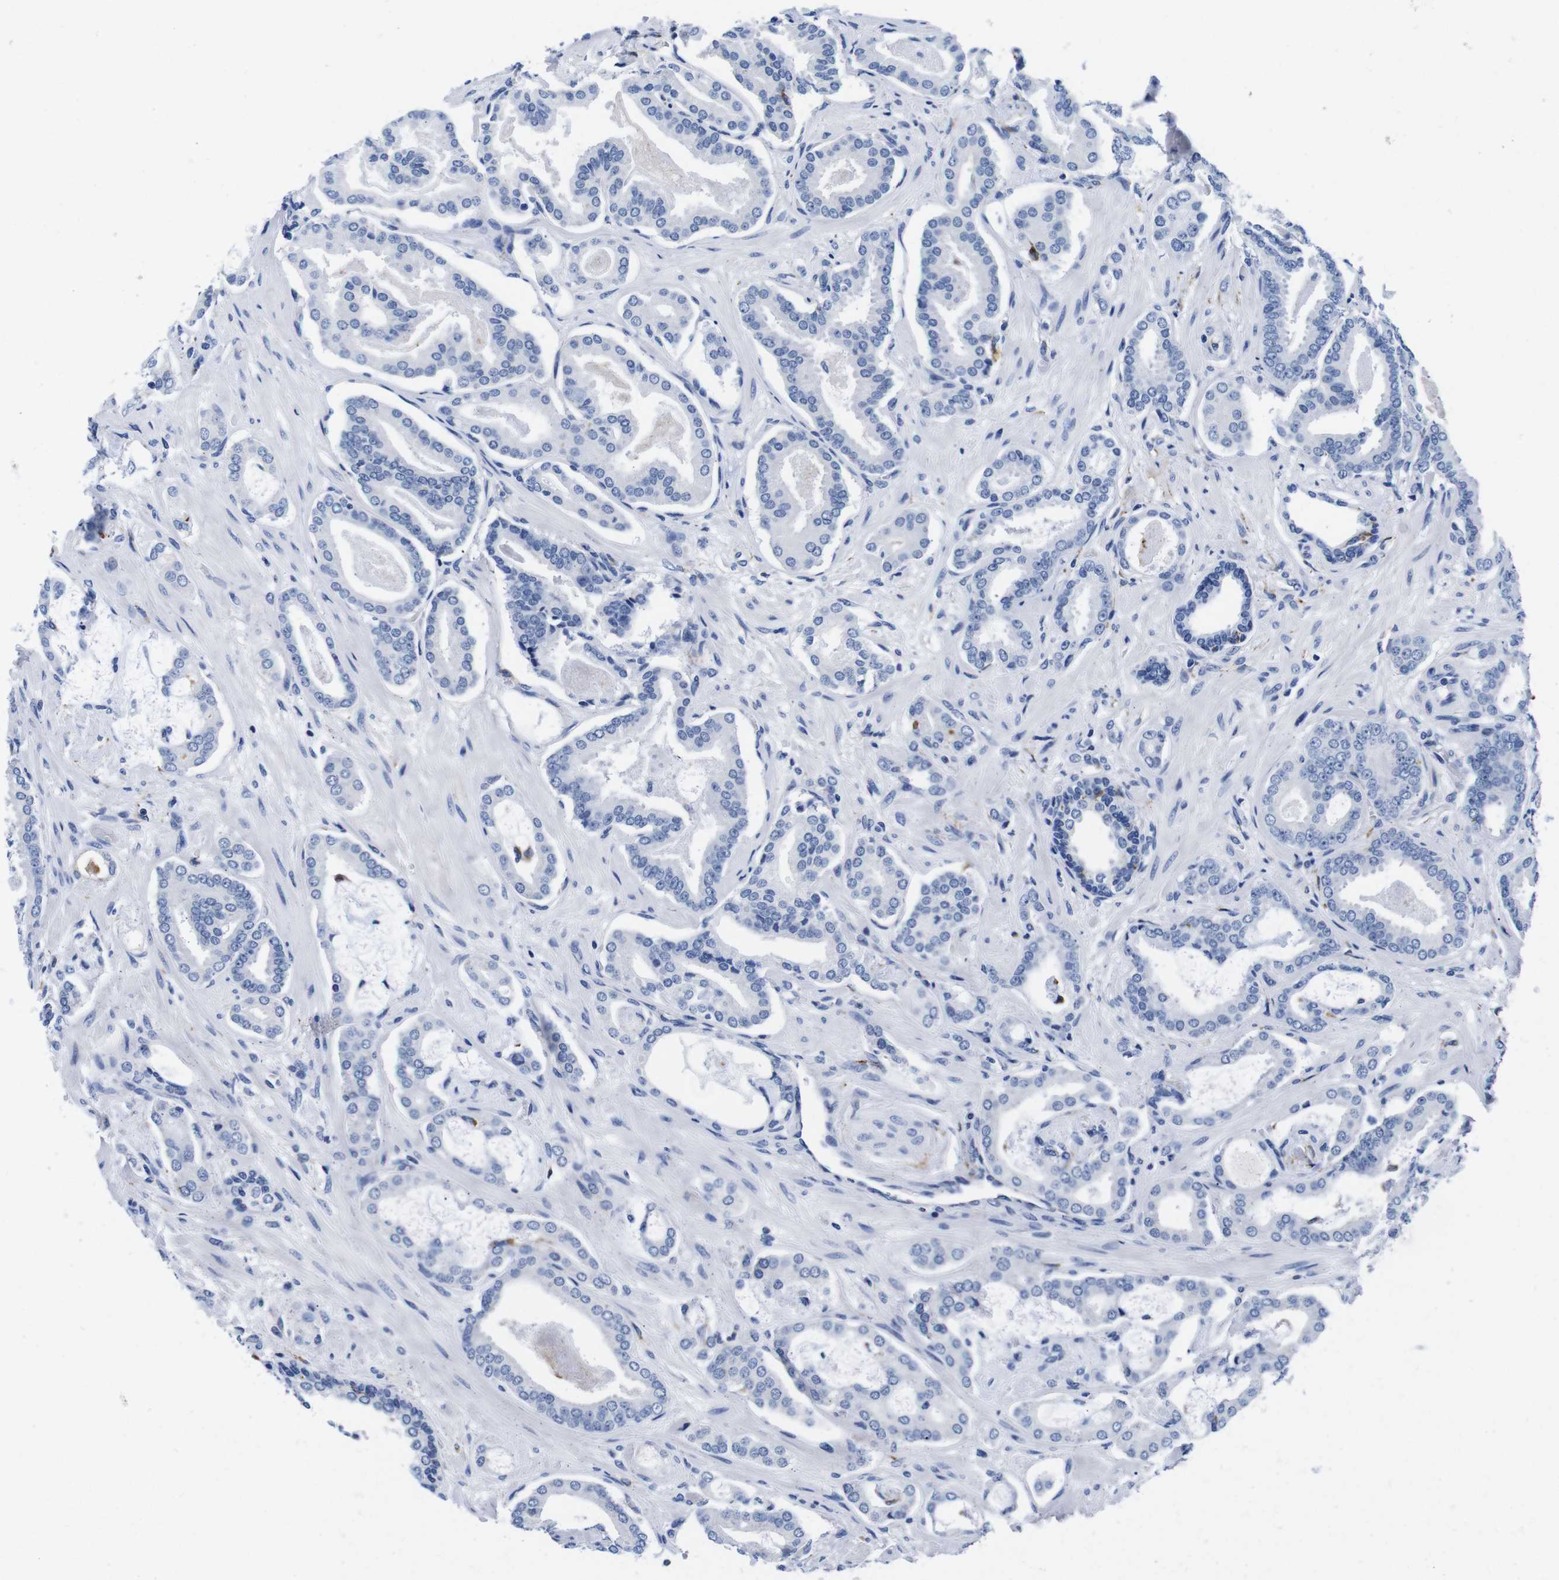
{"staining": {"intensity": "negative", "quantity": "none", "location": "none"}, "tissue": "prostate cancer", "cell_type": "Tumor cells", "image_type": "cancer", "snomed": [{"axis": "morphology", "description": "Adenocarcinoma, Low grade"}, {"axis": "topography", "description": "Prostate"}], "caption": "This photomicrograph is of prostate low-grade adenocarcinoma stained with IHC to label a protein in brown with the nuclei are counter-stained blue. There is no expression in tumor cells.", "gene": "HLA-DMB", "patient": {"sex": "male", "age": 53}}